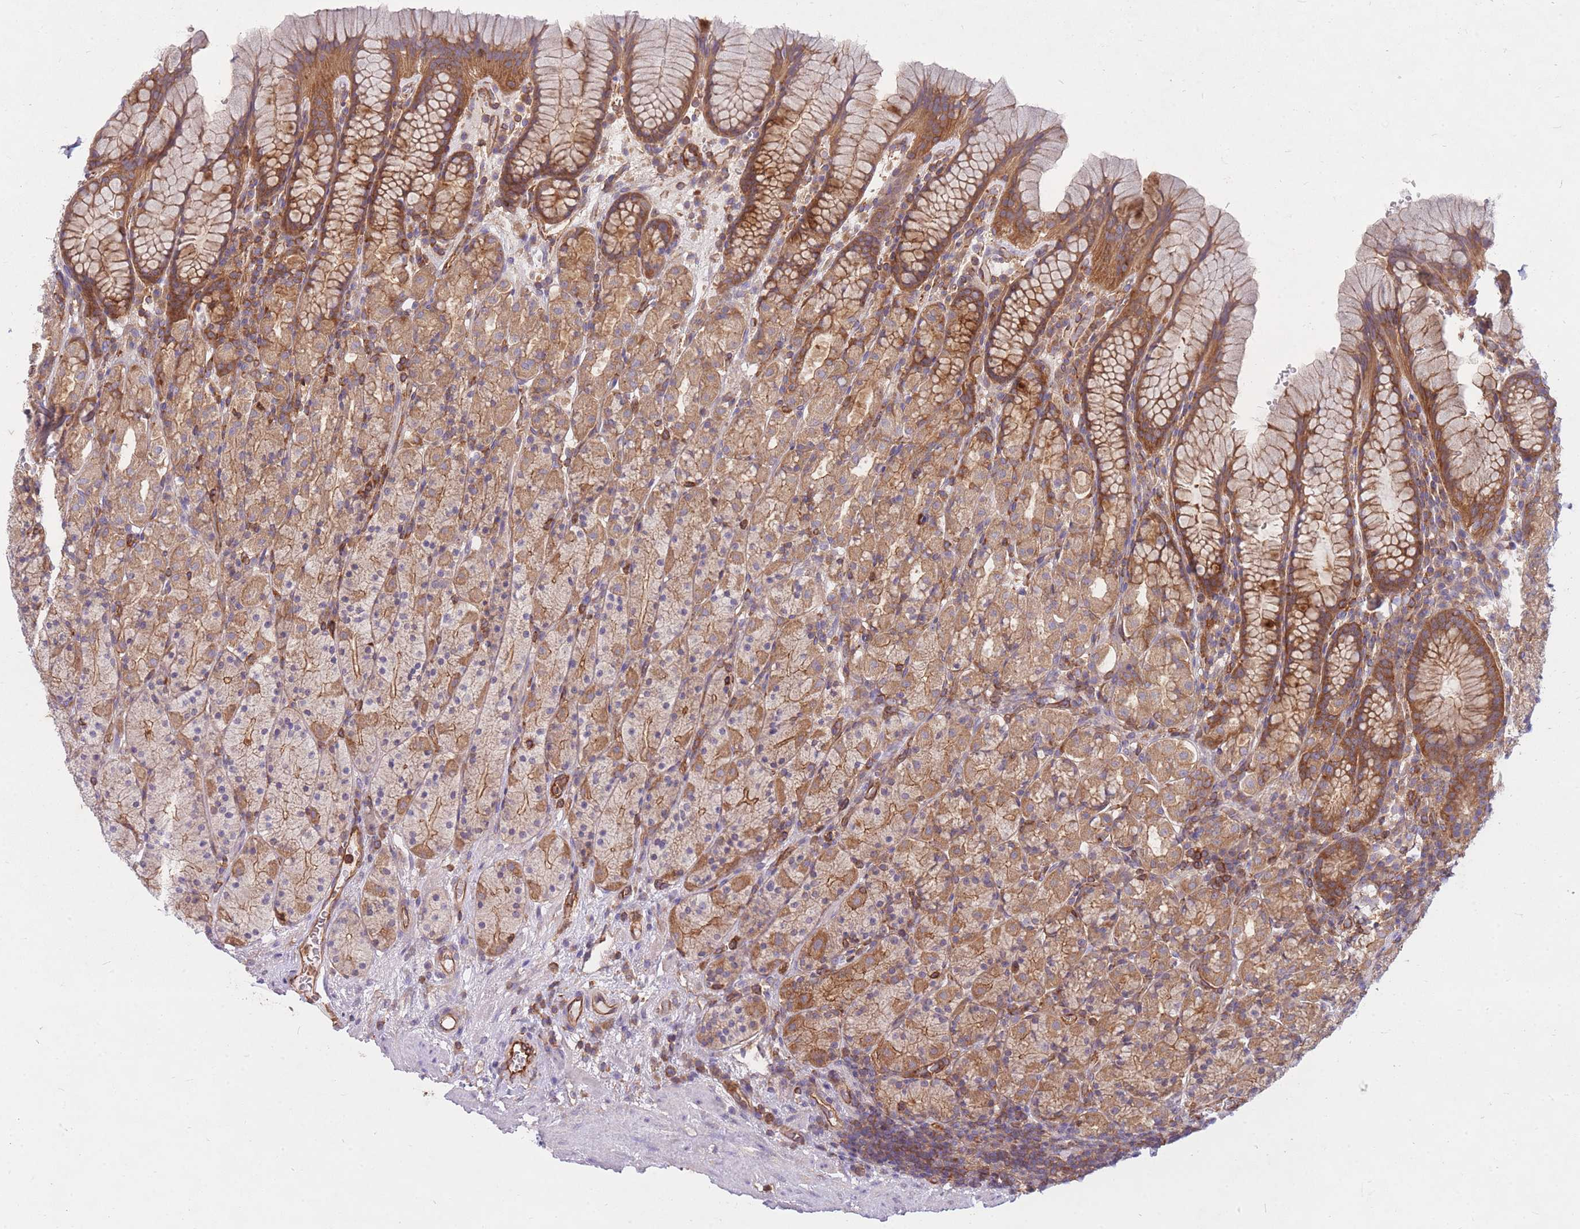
{"staining": {"intensity": "moderate", "quantity": ">75%", "location": "cytoplasmic/membranous"}, "tissue": "stomach", "cell_type": "Glandular cells", "image_type": "normal", "snomed": [{"axis": "morphology", "description": "Normal tissue, NOS"}, {"axis": "topography", "description": "Stomach, upper"}, {"axis": "topography", "description": "Stomach"}], "caption": "DAB (3,3'-diaminobenzidine) immunohistochemical staining of unremarkable human stomach shows moderate cytoplasmic/membranous protein staining in about >75% of glandular cells. (DAB (3,3'-diaminobenzidine) IHC with brightfield microscopy, high magnification).", "gene": "GGA1", "patient": {"sex": "male", "age": 62}}